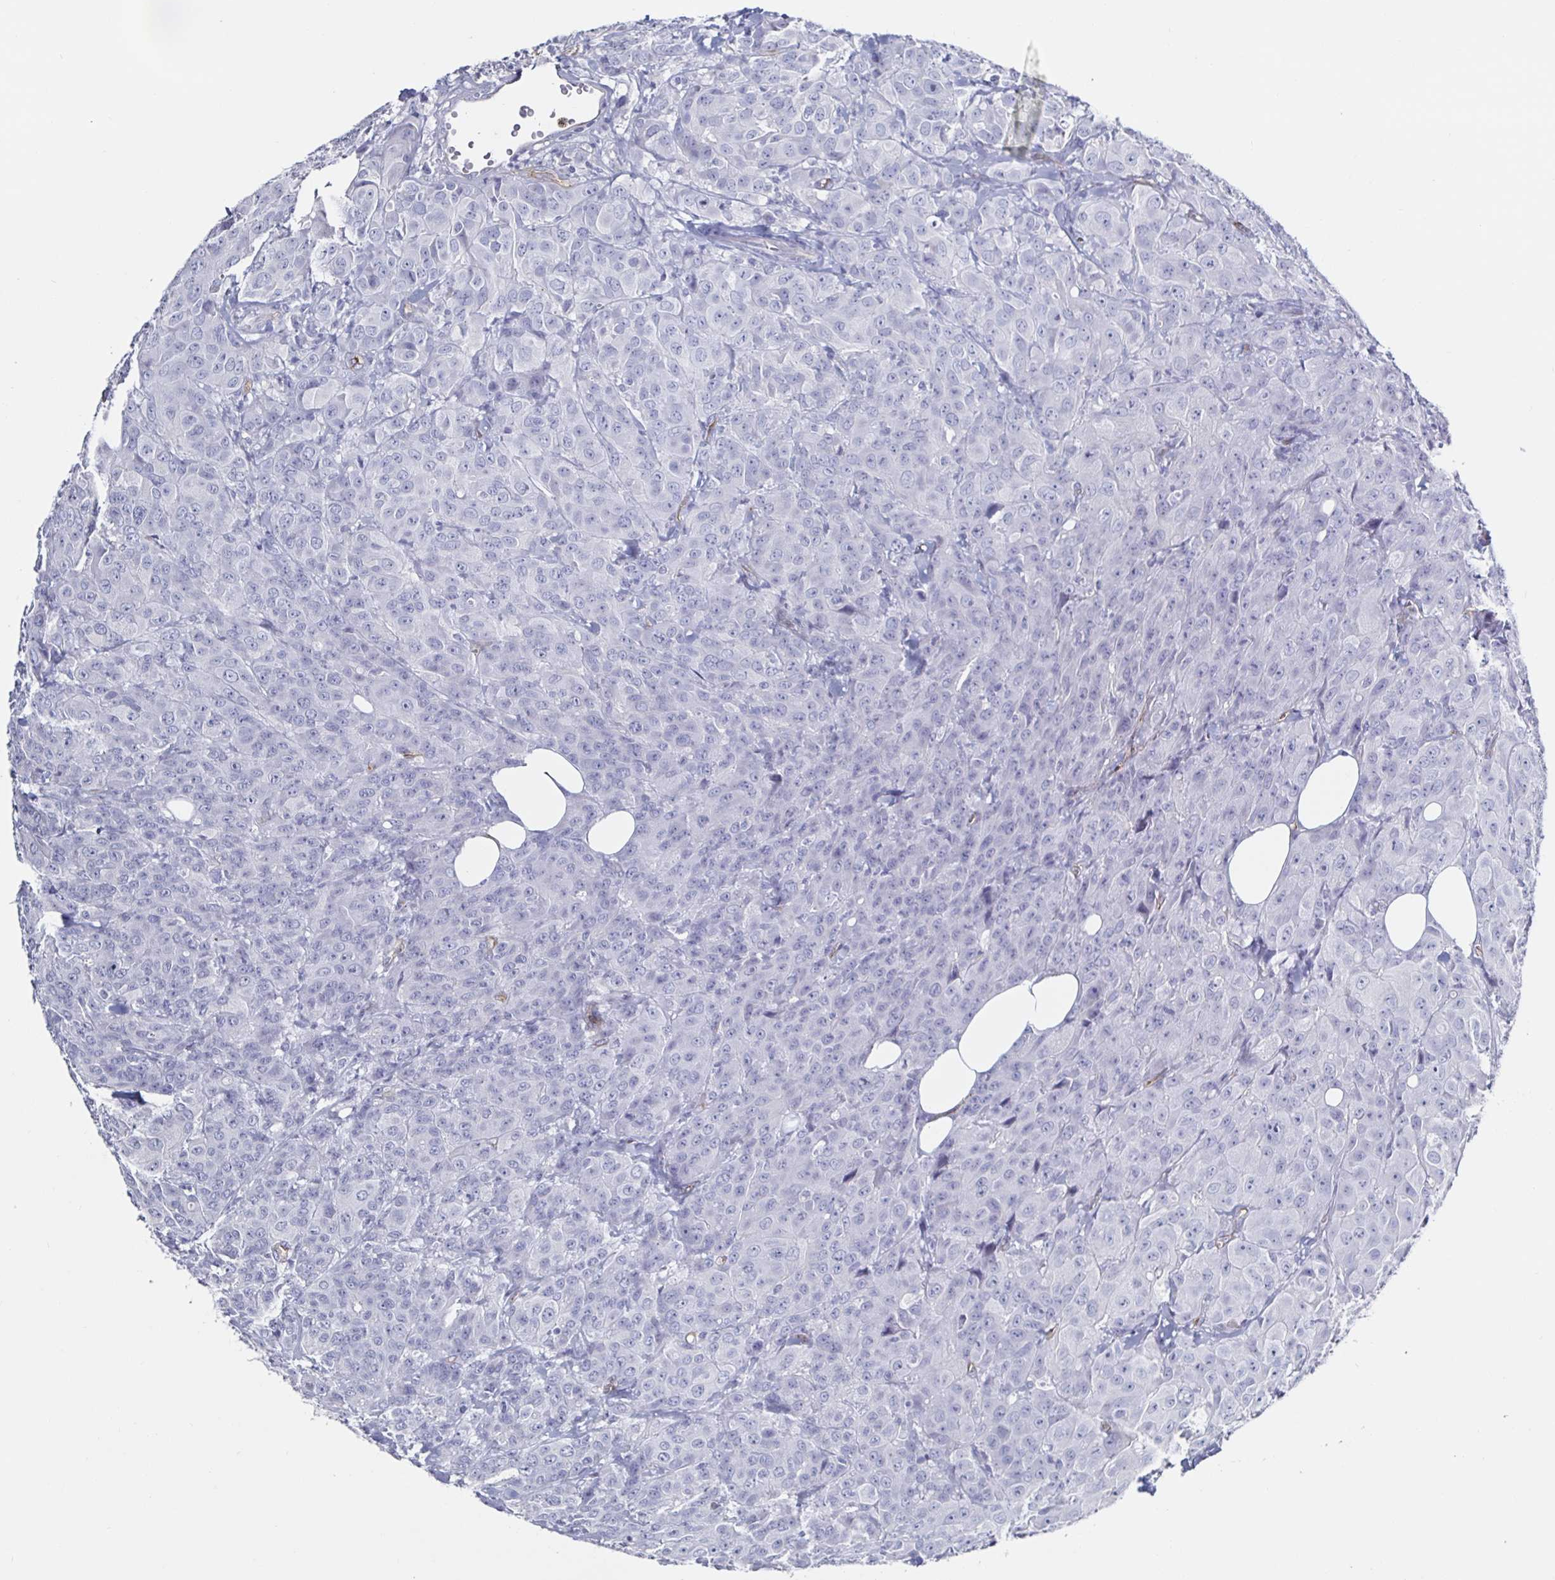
{"staining": {"intensity": "negative", "quantity": "none", "location": "none"}, "tissue": "breast cancer", "cell_type": "Tumor cells", "image_type": "cancer", "snomed": [{"axis": "morphology", "description": "Normal tissue, NOS"}, {"axis": "morphology", "description": "Duct carcinoma"}, {"axis": "topography", "description": "Breast"}], "caption": "An immunohistochemistry (IHC) image of breast infiltrating ductal carcinoma is shown. There is no staining in tumor cells of breast infiltrating ductal carcinoma.", "gene": "ACSBG2", "patient": {"sex": "female", "age": 43}}